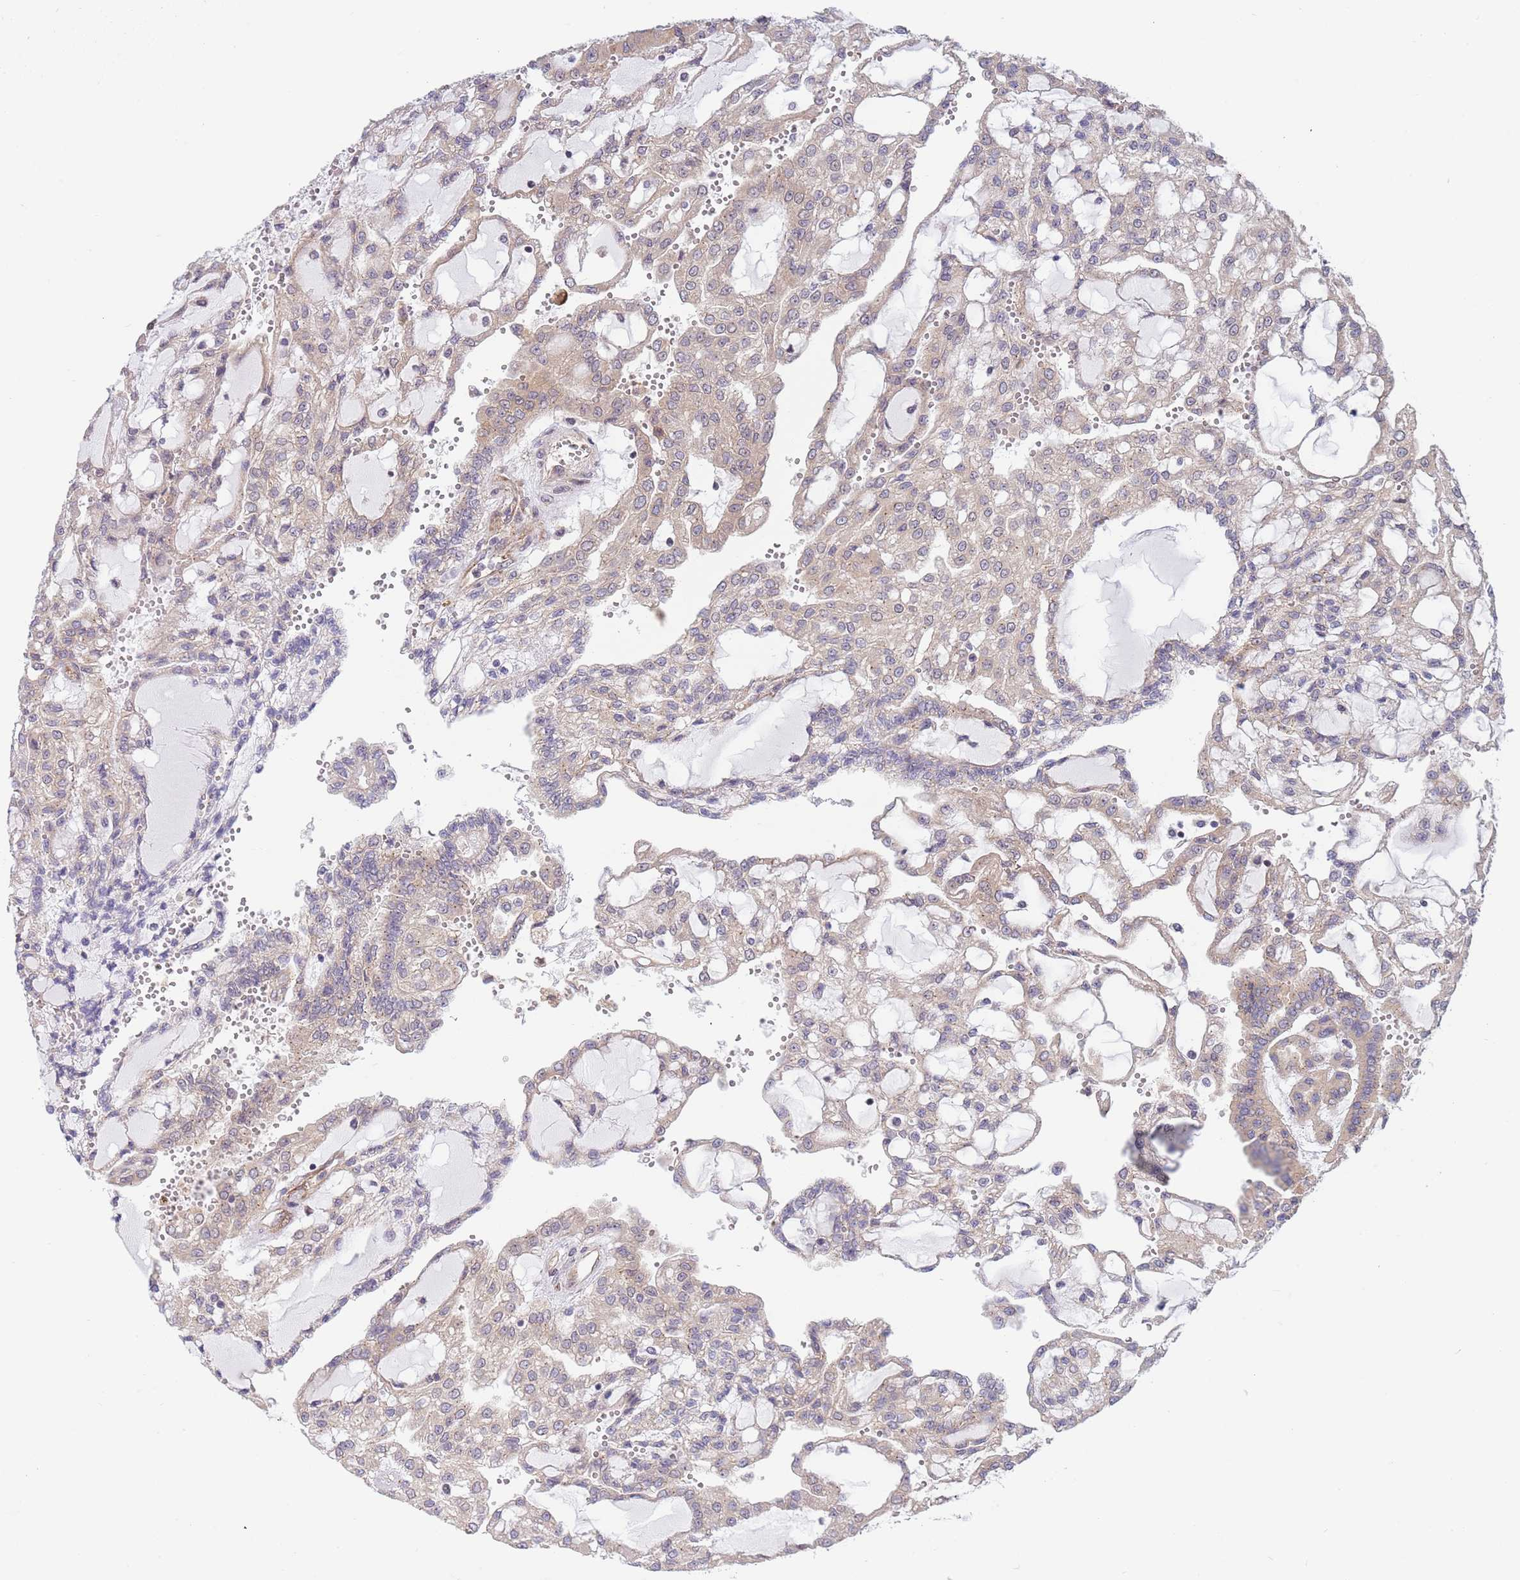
{"staining": {"intensity": "weak", "quantity": "<25%", "location": "cytoplasmic/membranous"}, "tissue": "renal cancer", "cell_type": "Tumor cells", "image_type": "cancer", "snomed": [{"axis": "morphology", "description": "Adenocarcinoma, NOS"}, {"axis": "topography", "description": "Kidney"}], "caption": "IHC histopathology image of human renal adenocarcinoma stained for a protein (brown), which reveals no positivity in tumor cells.", "gene": "TBX10", "patient": {"sex": "male", "age": 63}}